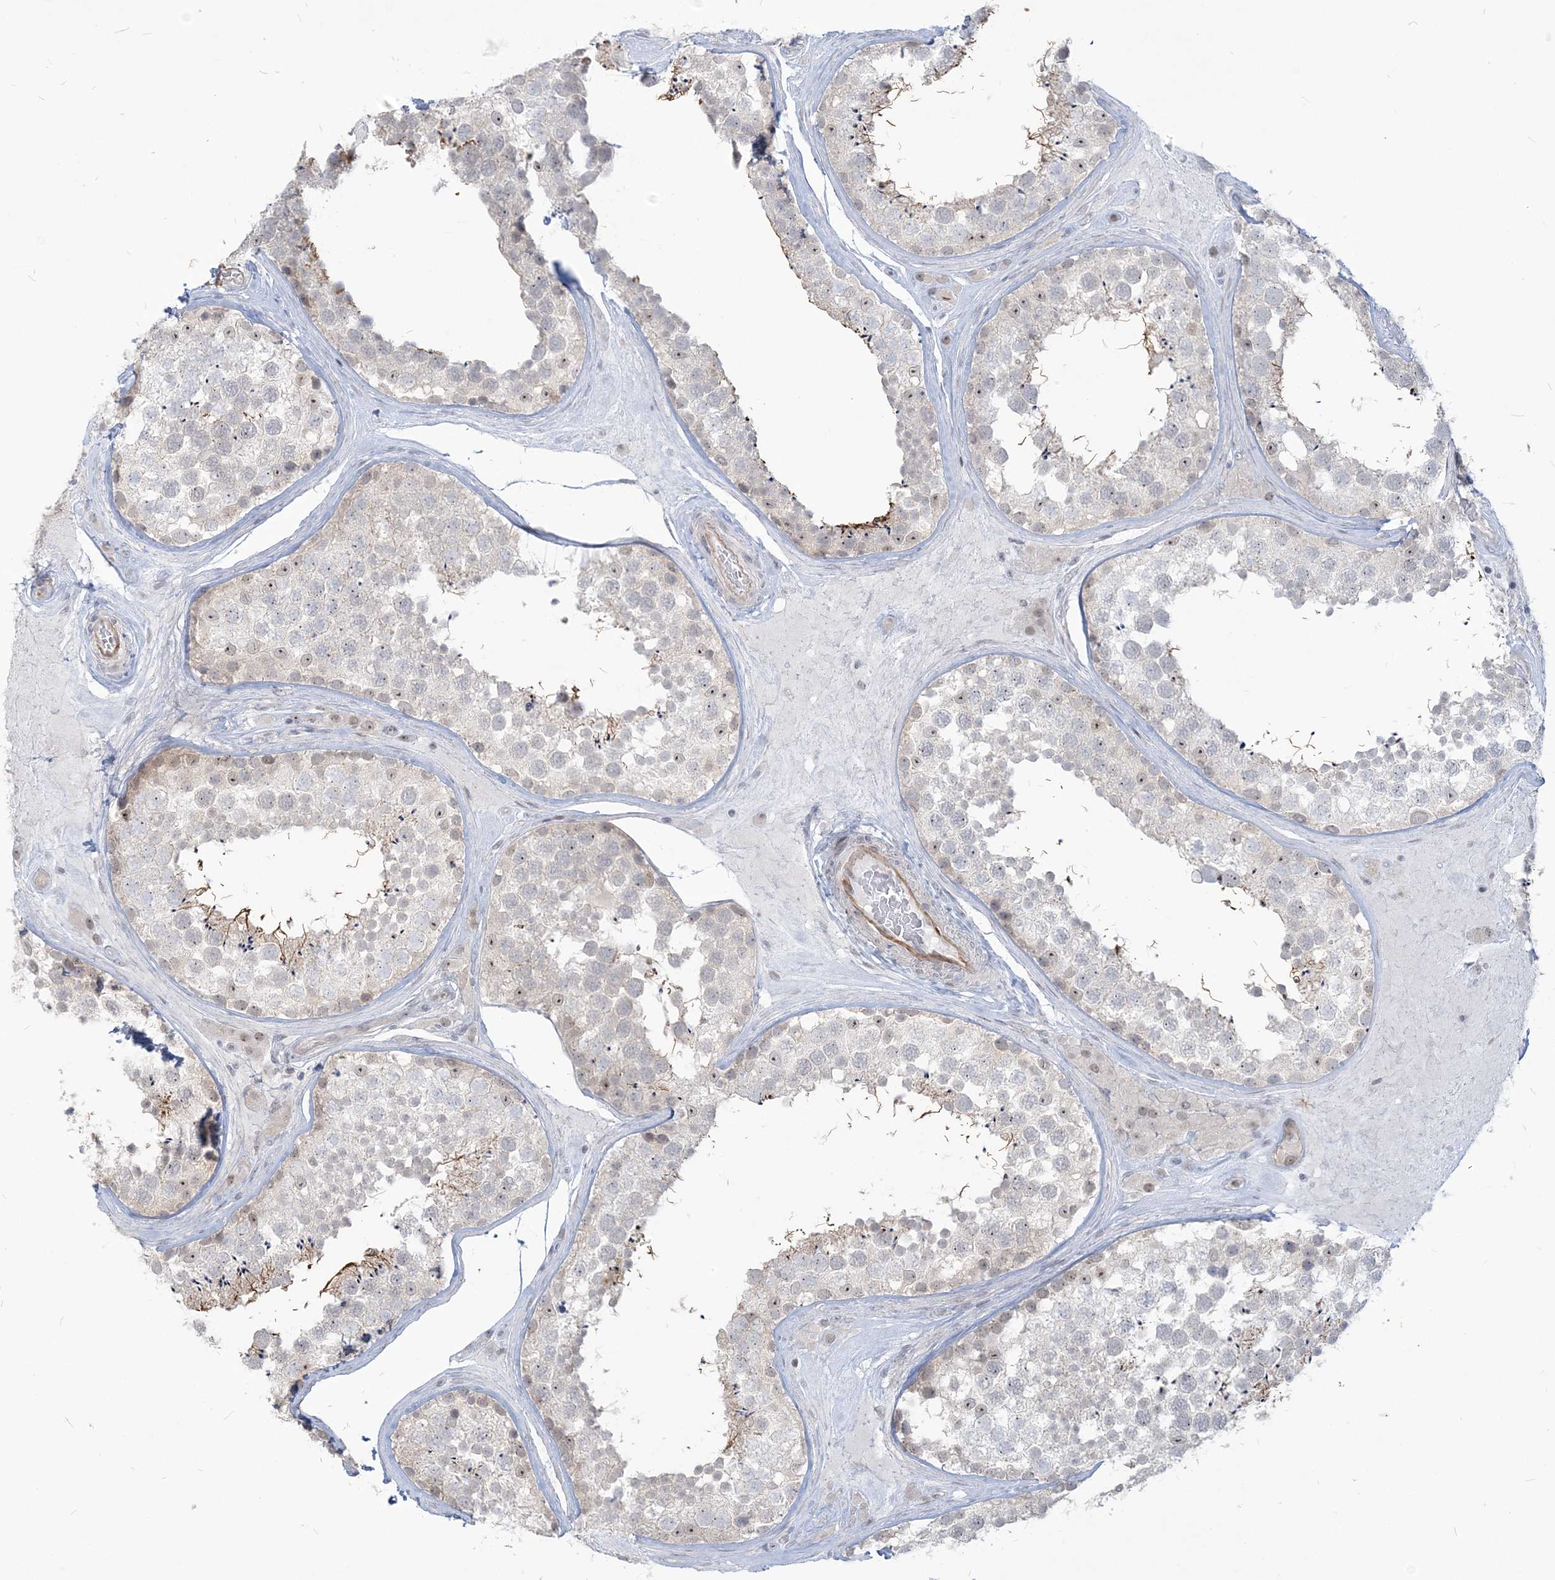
{"staining": {"intensity": "moderate", "quantity": "<25%", "location": "nuclear"}, "tissue": "testis", "cell_type": "Cells in seminiferous ducts", "image_type": "normal", "snomed": [{"axis": "morphology", "description": "Normal tissue, NOS"}, {"axis": "topography", "description": "Testis"}], "caption": "A high-resolution histopathology image shows IHC staining of unremarkable testis, which reveals moderate nuclear expression in about <25% of cells in seminiferous ducts.", "gene": "SDAD1", "patient": {"sex": "male", "age": 46}}